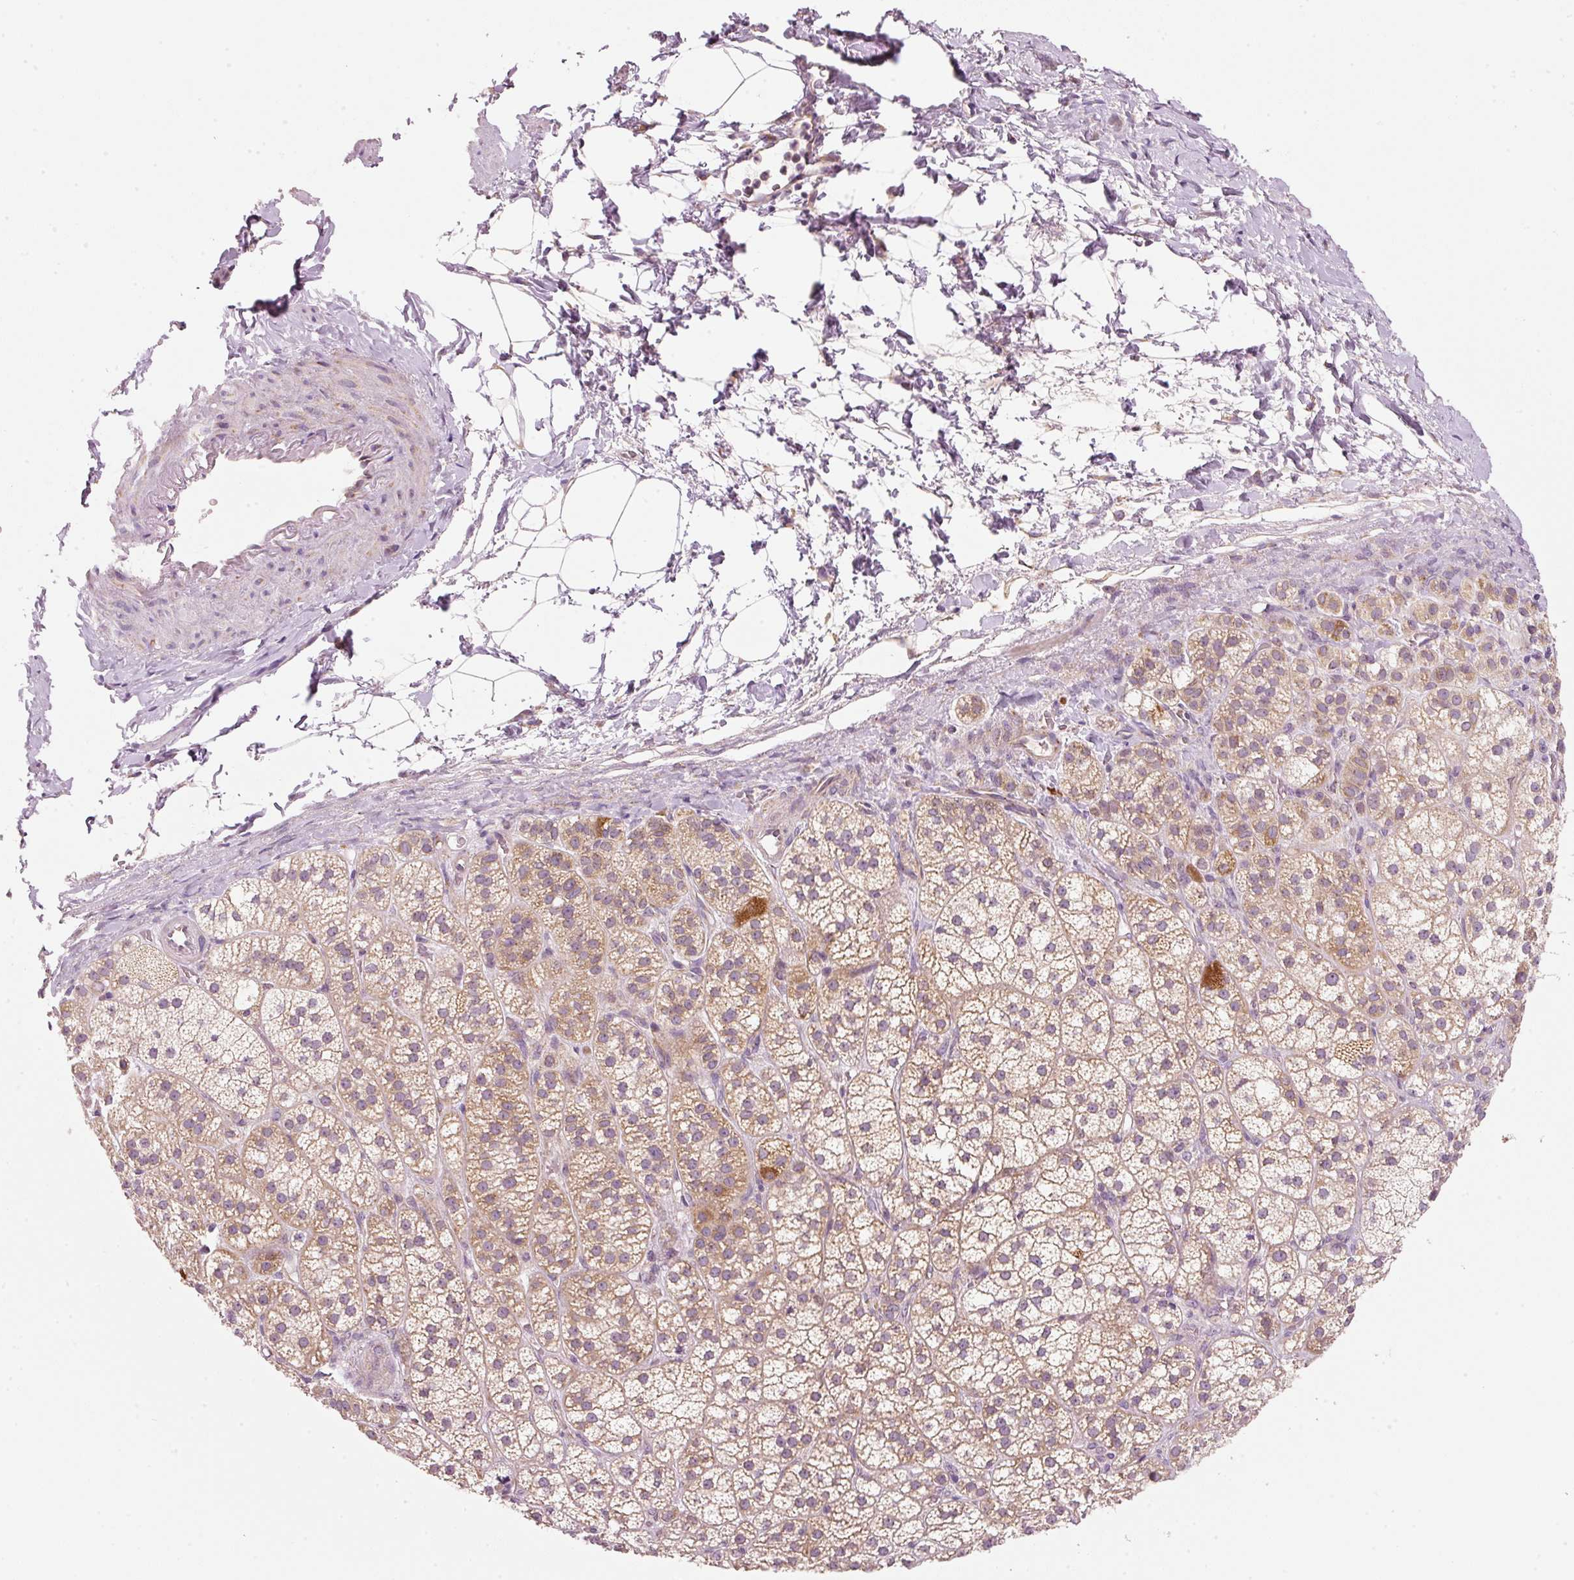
{"staining": {"intensity": "moderate", "quantity": ">75%", "location": "cytoplasmic/membranous"}, "tissue": "adrenal gland", "cell_type": "Glandular cells", "image_type": "normal", "snomed": [{"axis": "morphology", "description": "Normal tissue, NOS"}, {"axis": "topography", "description": "Adrenal gland"}], "caption": "Immunohistochemistry image of unremarkable adrenal gland stained for a protein (brown), which exhibits medium levels of moderate cytoplasmic/membranous positivity in approximately >75% of glandular cells.", "gene": "FAM78B", "patient": {"sex": "female", "age": 60}}